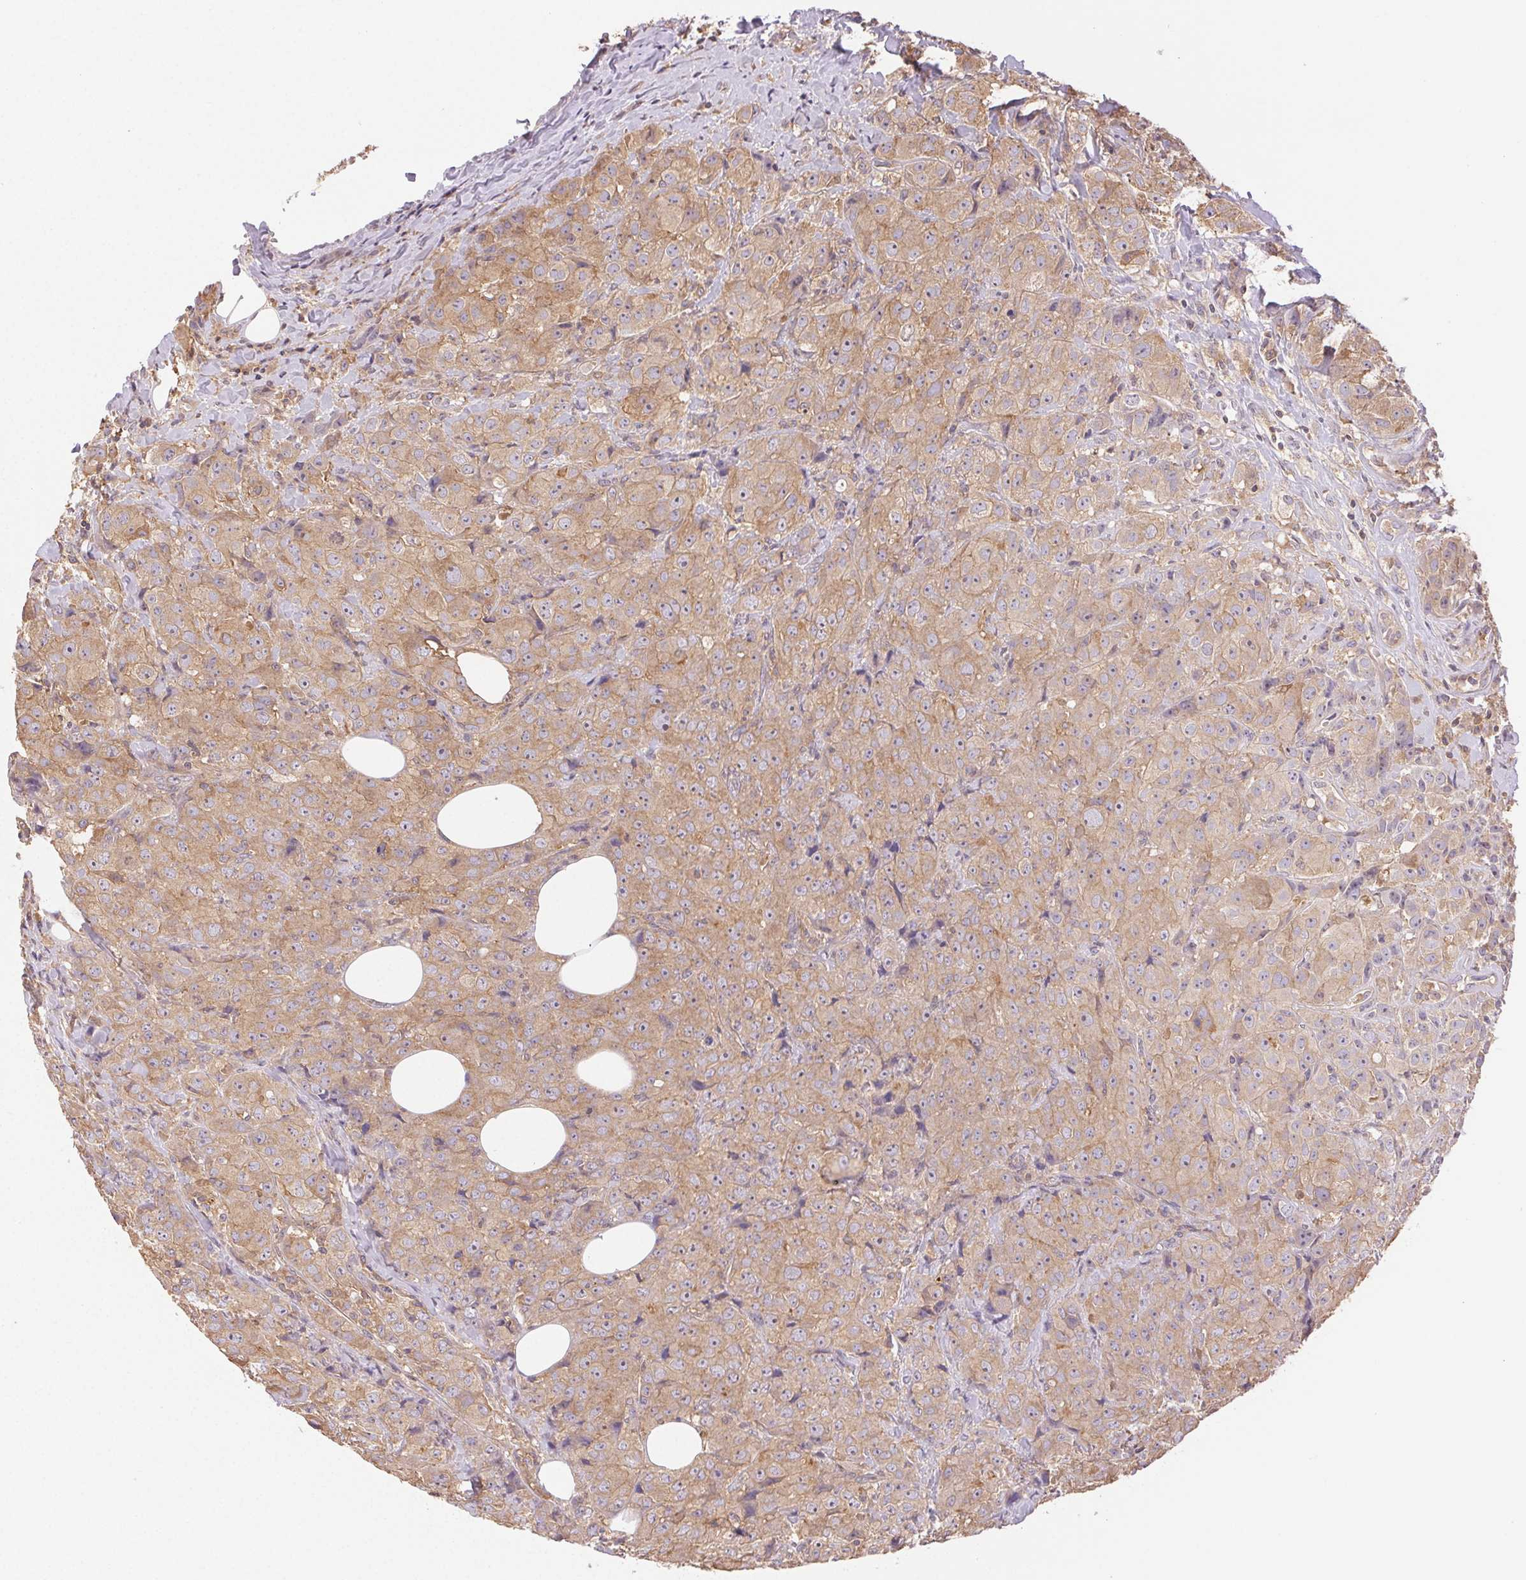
{"staining": {"intensity": "weak", "quantity": ">75%", "location": "cytoplasmic/membranous"}, "tissue": "breast cancer", "cell_type": "Tumor cells", "image_type": "cancer", "snomed": [{"axis": "morphology", "description": "Normal tissue, NOS"}, {"axis": "morphology", "description": "Duct carcinoma"}, {"axis": "topography", "description": "Breast"}], "caption": "Infiltrating ductal carcinoma (breast) stained for a protein (brown) exhibits weak cytoplasmic/membranous positive staining in about >75% of tumor cells.", "gene": "GDI2", "patient": {"sex": "female", "age": 43}}